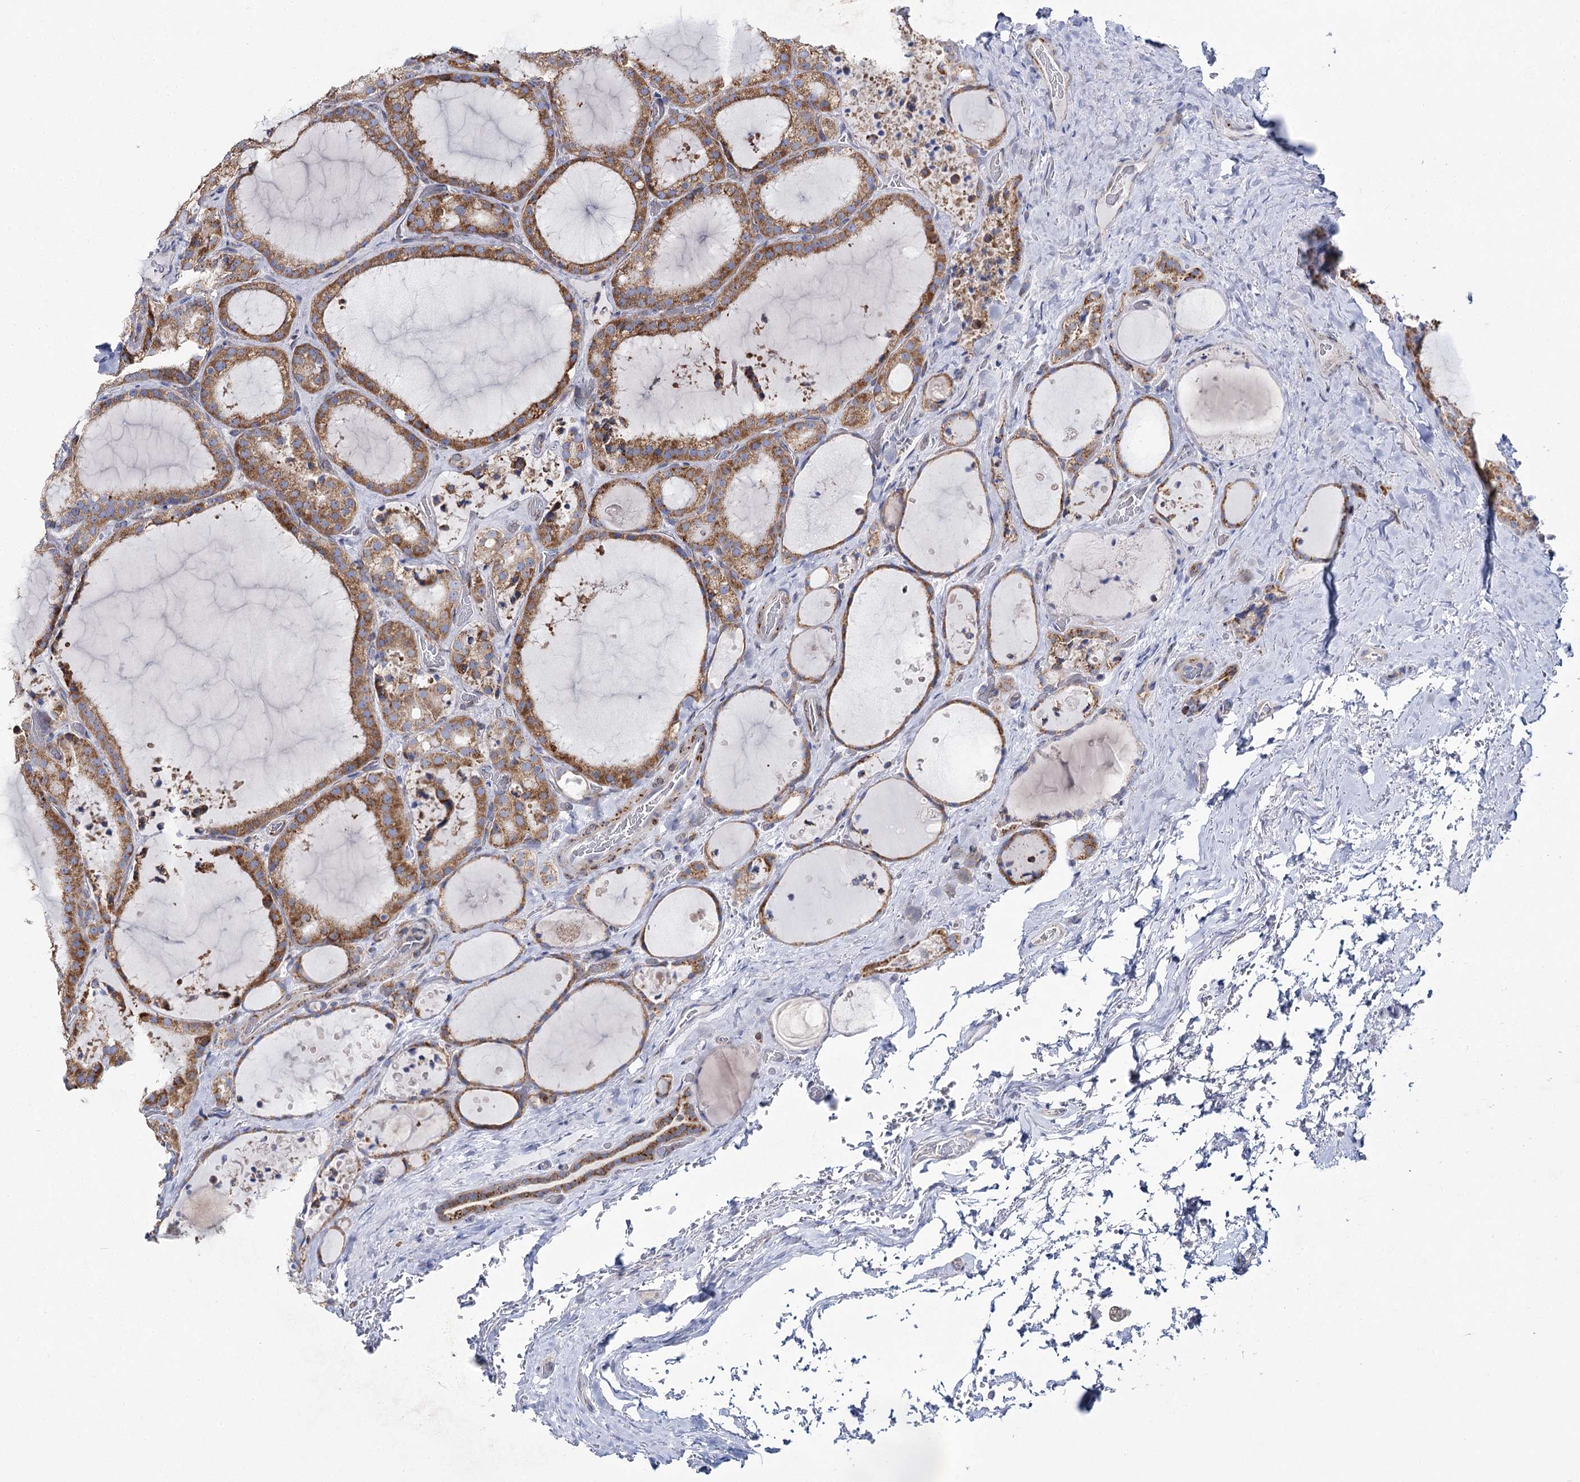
{"staining": {"intensity": "moderate", "quantity": ">75%", "location": "cytoplasmic/membranous"}, "tissue": "thyroid cancer", "cell_type": "Tumor cells", "image_type": "cancer", "snomed": [{"axis": "morphology", "description": "Papillary adenocarcinoma, NOS"}, {"axis": "topography", "description": "Thyroid gland"}], "caption": "Papillary adenocarcinoma (thyroid) stained with a protein marker exhibits moderate staining in tumor cells.", "gene": "THUMPD3", "patient": {"sex": "male", "age": 77}}